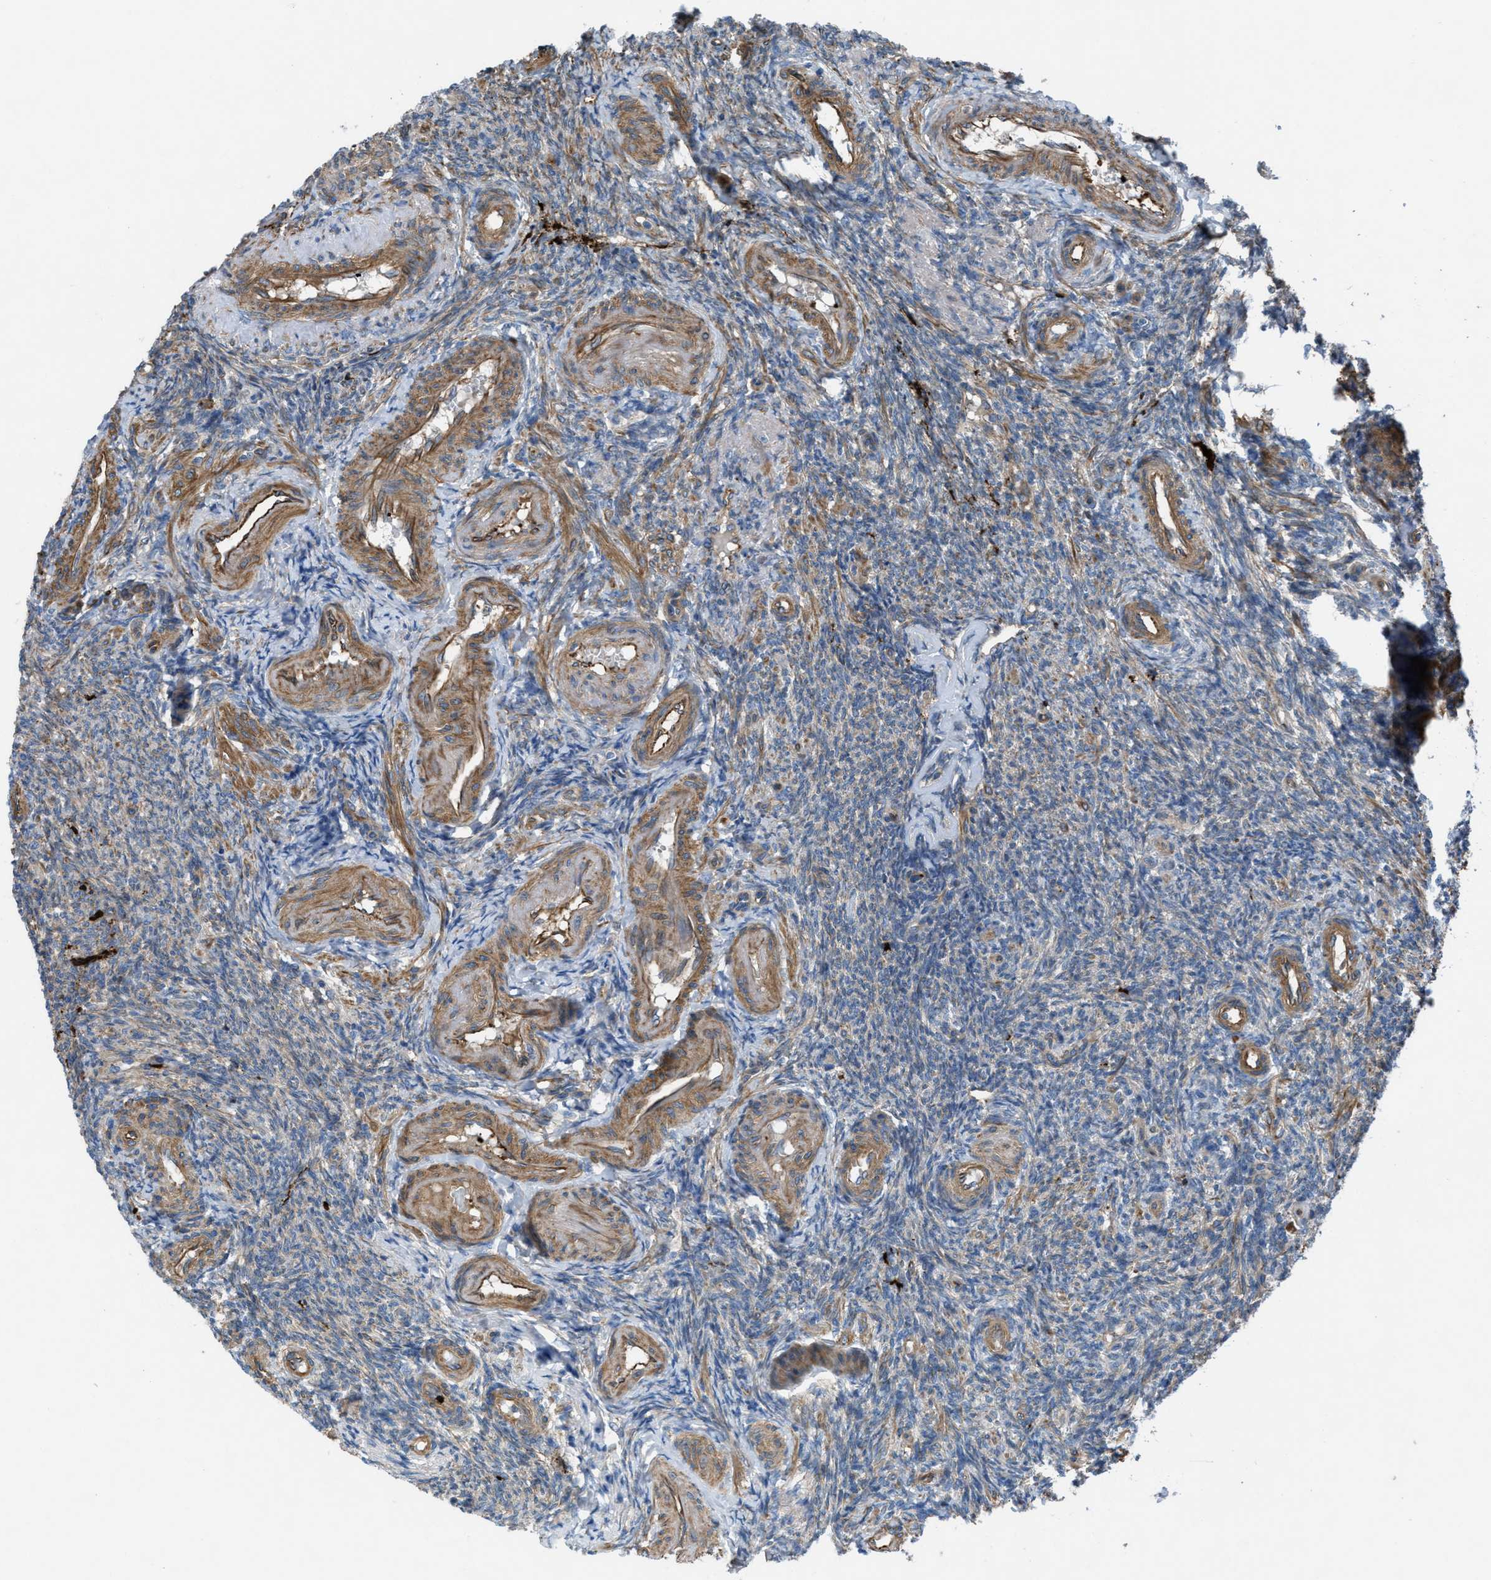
{"staining": {"intensity": "moderate", "quantity": ">75%", "location": "cytoplasmic/membranous"}, "tissue": "ovary", "cell_type": "Follicle cells", "image_type": "normal", "snomed": [{"axis": "morphology", "description": "Normal tissue, NOS"}, {"axis": "topography", "description": "Ovary"}], "caption": "A brown stain highlights moderate cytoplasmic/membranous expression of a protein in follicle cells of unremarkable ovary.", "gene": "SLC6A9", "patient": {"sex": "female", "age": 41}}